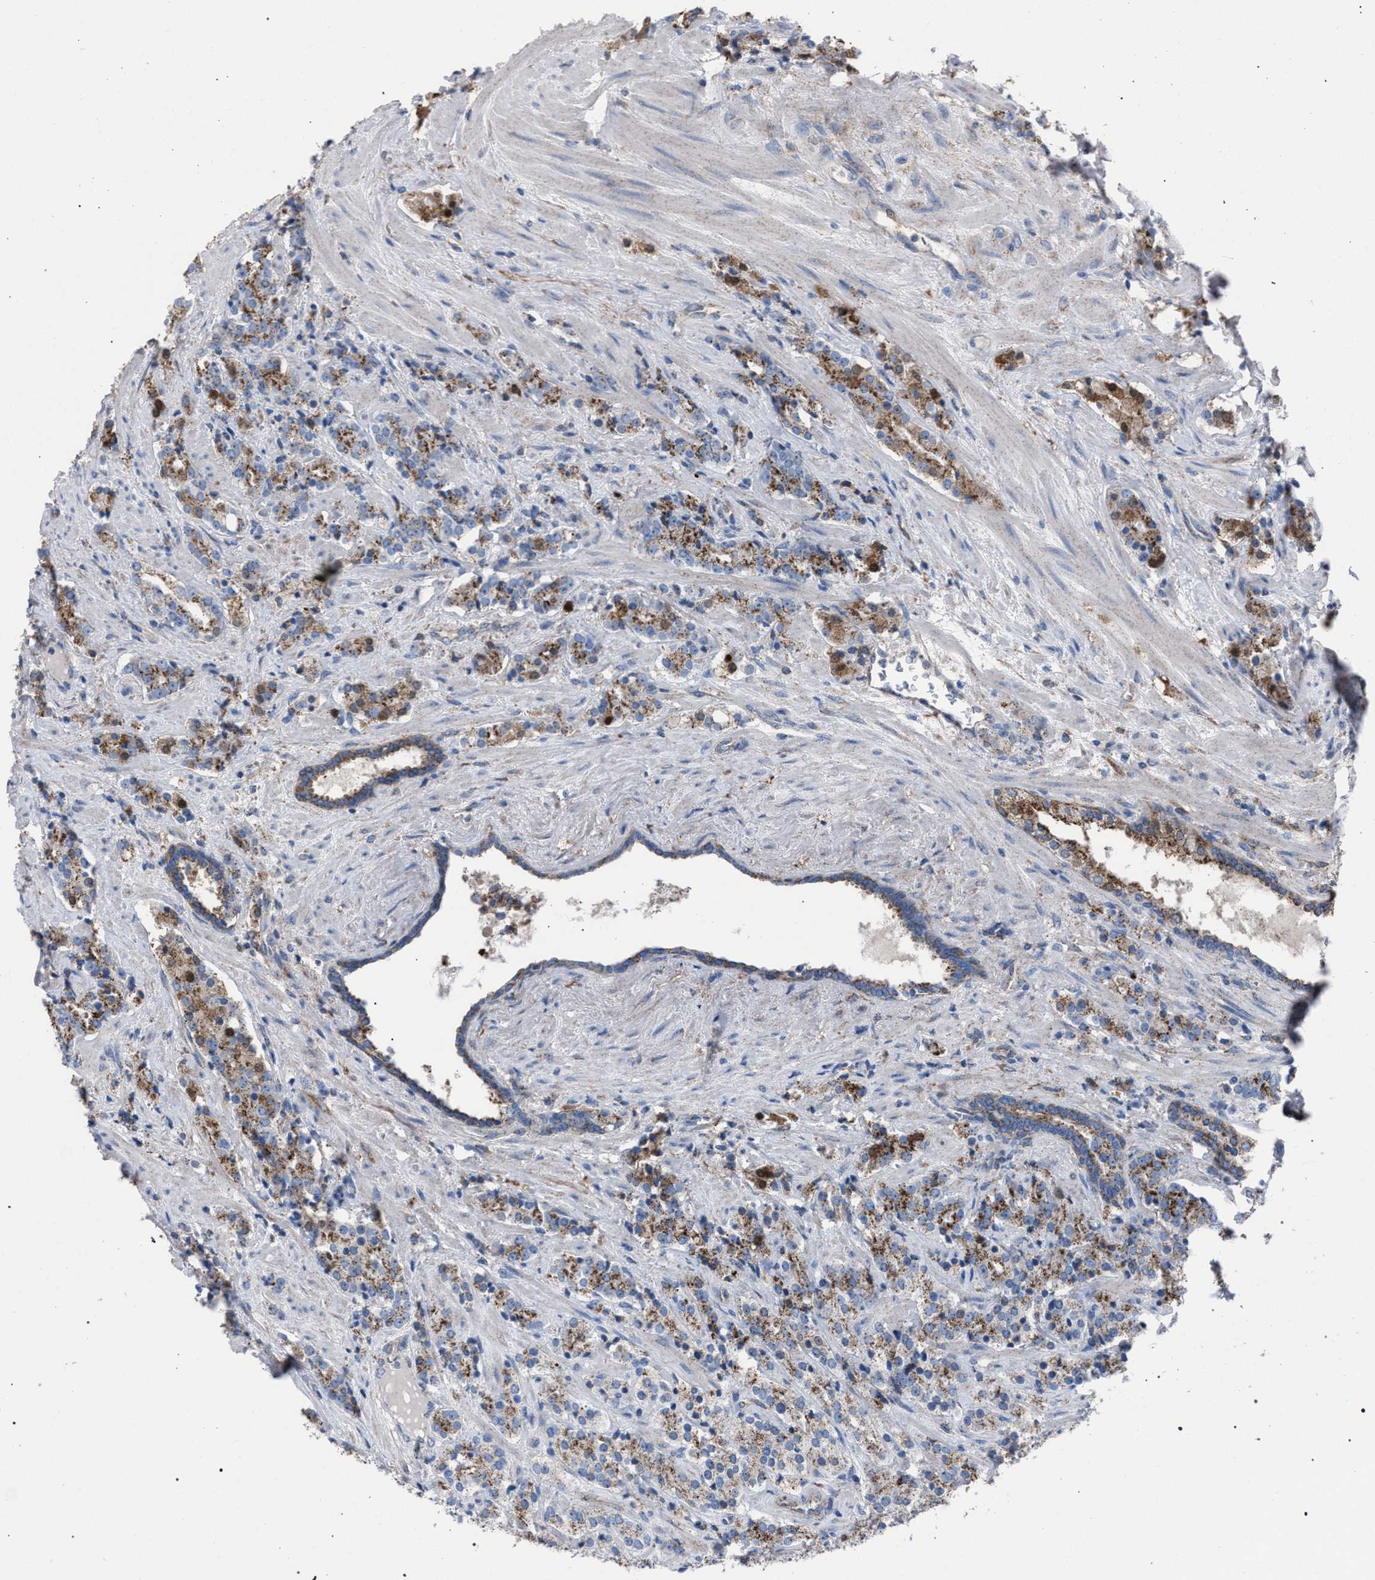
{"staining": {"intensity": "moderate", "quantity": ">75%", "location": "cytoplasmic/membranous"}, "tissue": "prostate cancer", "cell_type": "Tumor cells", "image_type": "cancer", "snomed": [{"axis": "morphology", "description": "Adenocarcinoma, High grade"}, {"axis": "topography", "description": "Prostate"}], "caption": "Human adenocarcinoma (high-grade) (prostate) stained with a brown dye shows moderate cytoplasmic/membranous positive staining in about >75% of tumor cells.", "gene": "HSD17B4", "patient": {"sex": "male", "age": 71}}